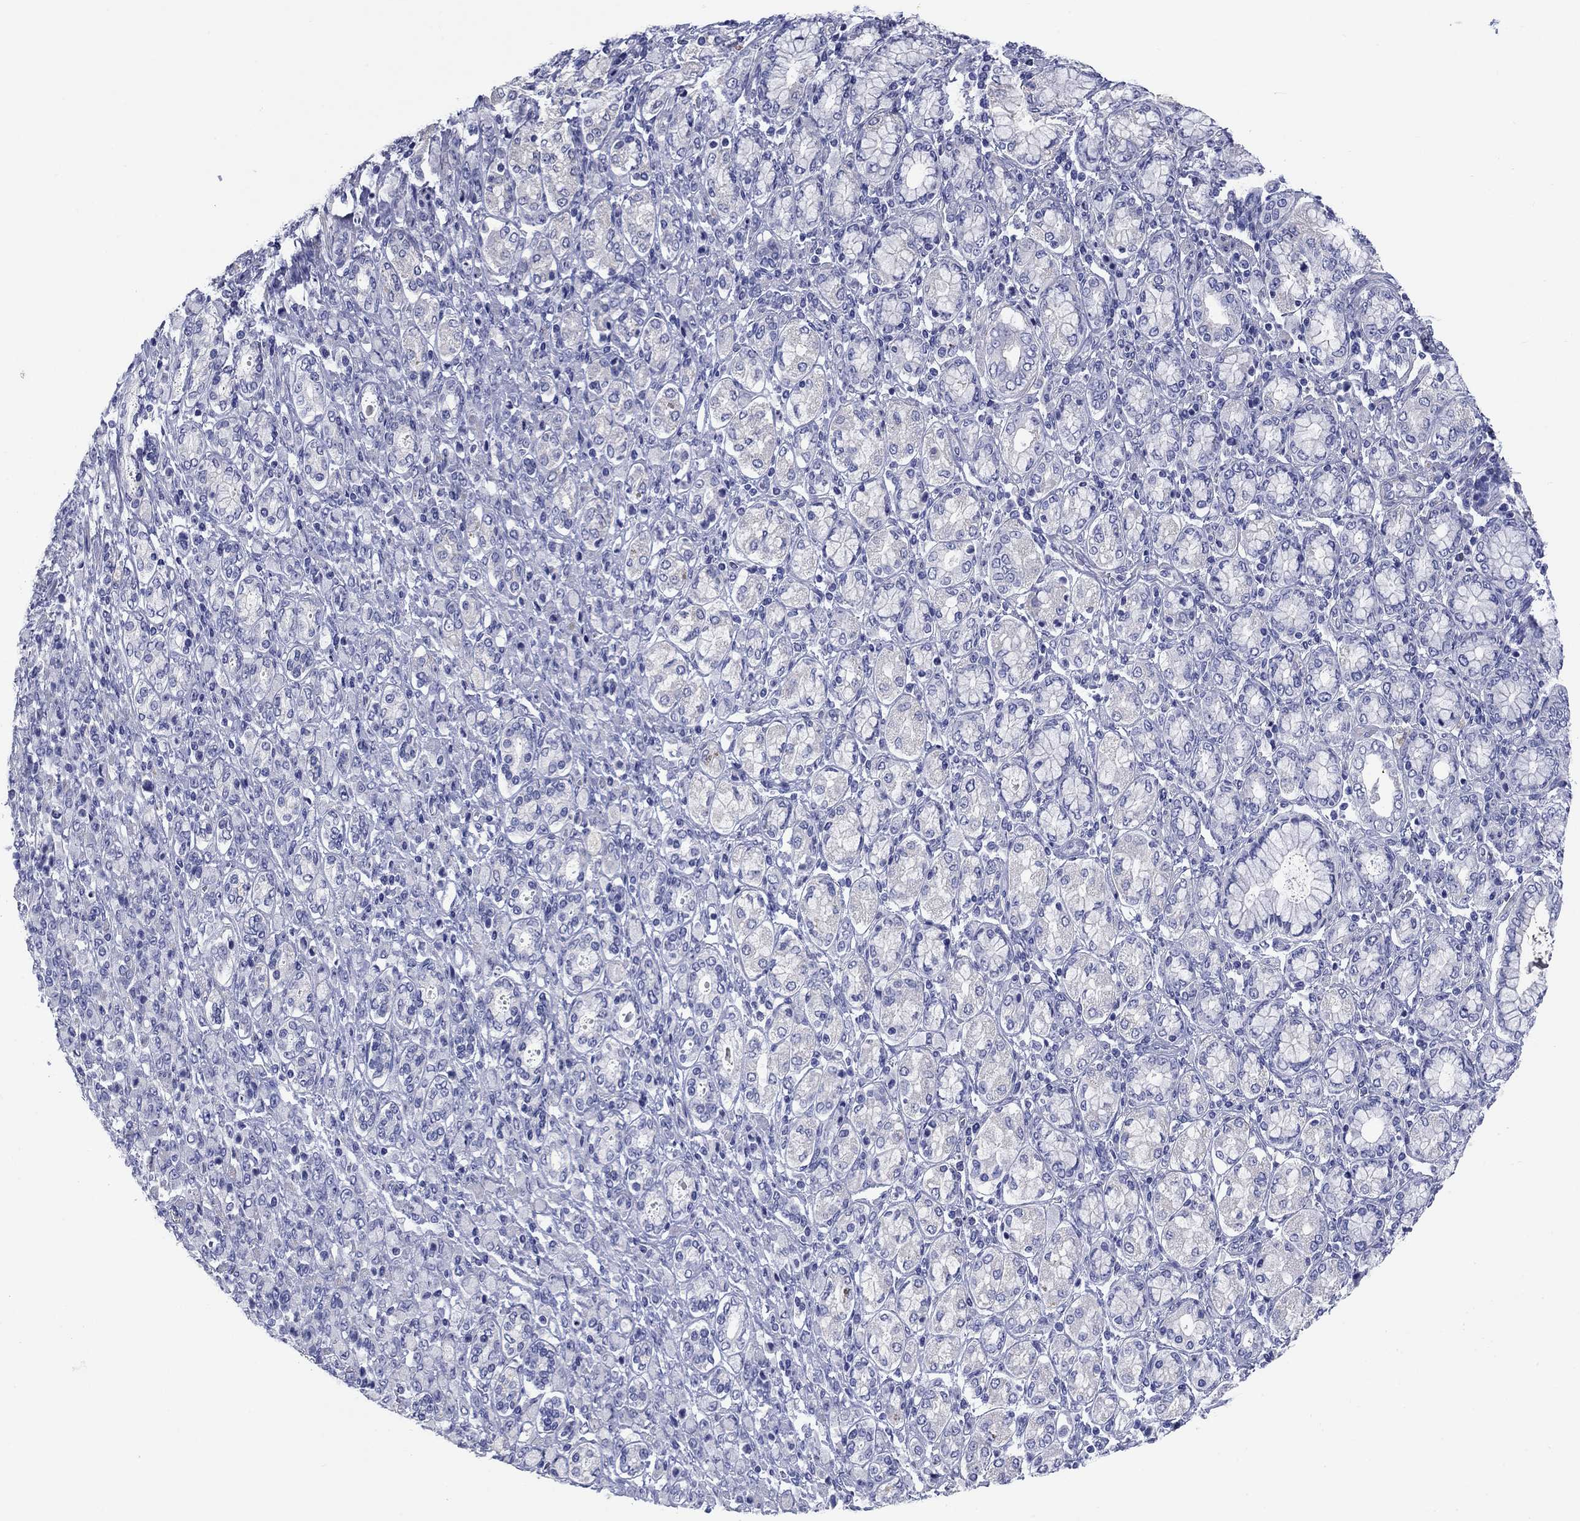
{"staining": {"intensity": "negative", "quantity": "none", "location": "none"}, "tissue": "stomach cancer", "cell_type": "Tumor cells", "image_type": "cancer", "snomed": [{"axis": "morphology", "description": "Normal tissue, NOS"}, {"axis": "morphology", "description": "Adenocarcinoma, NOS"}, {"axis": "topography", "description": "Stomach"}], "caption": "Photomicrograph shows no significant protein staining in tumor cells of stomach cancer.", "gene": "PRKCG", "patient": {"sex": "female", "age": 79}}